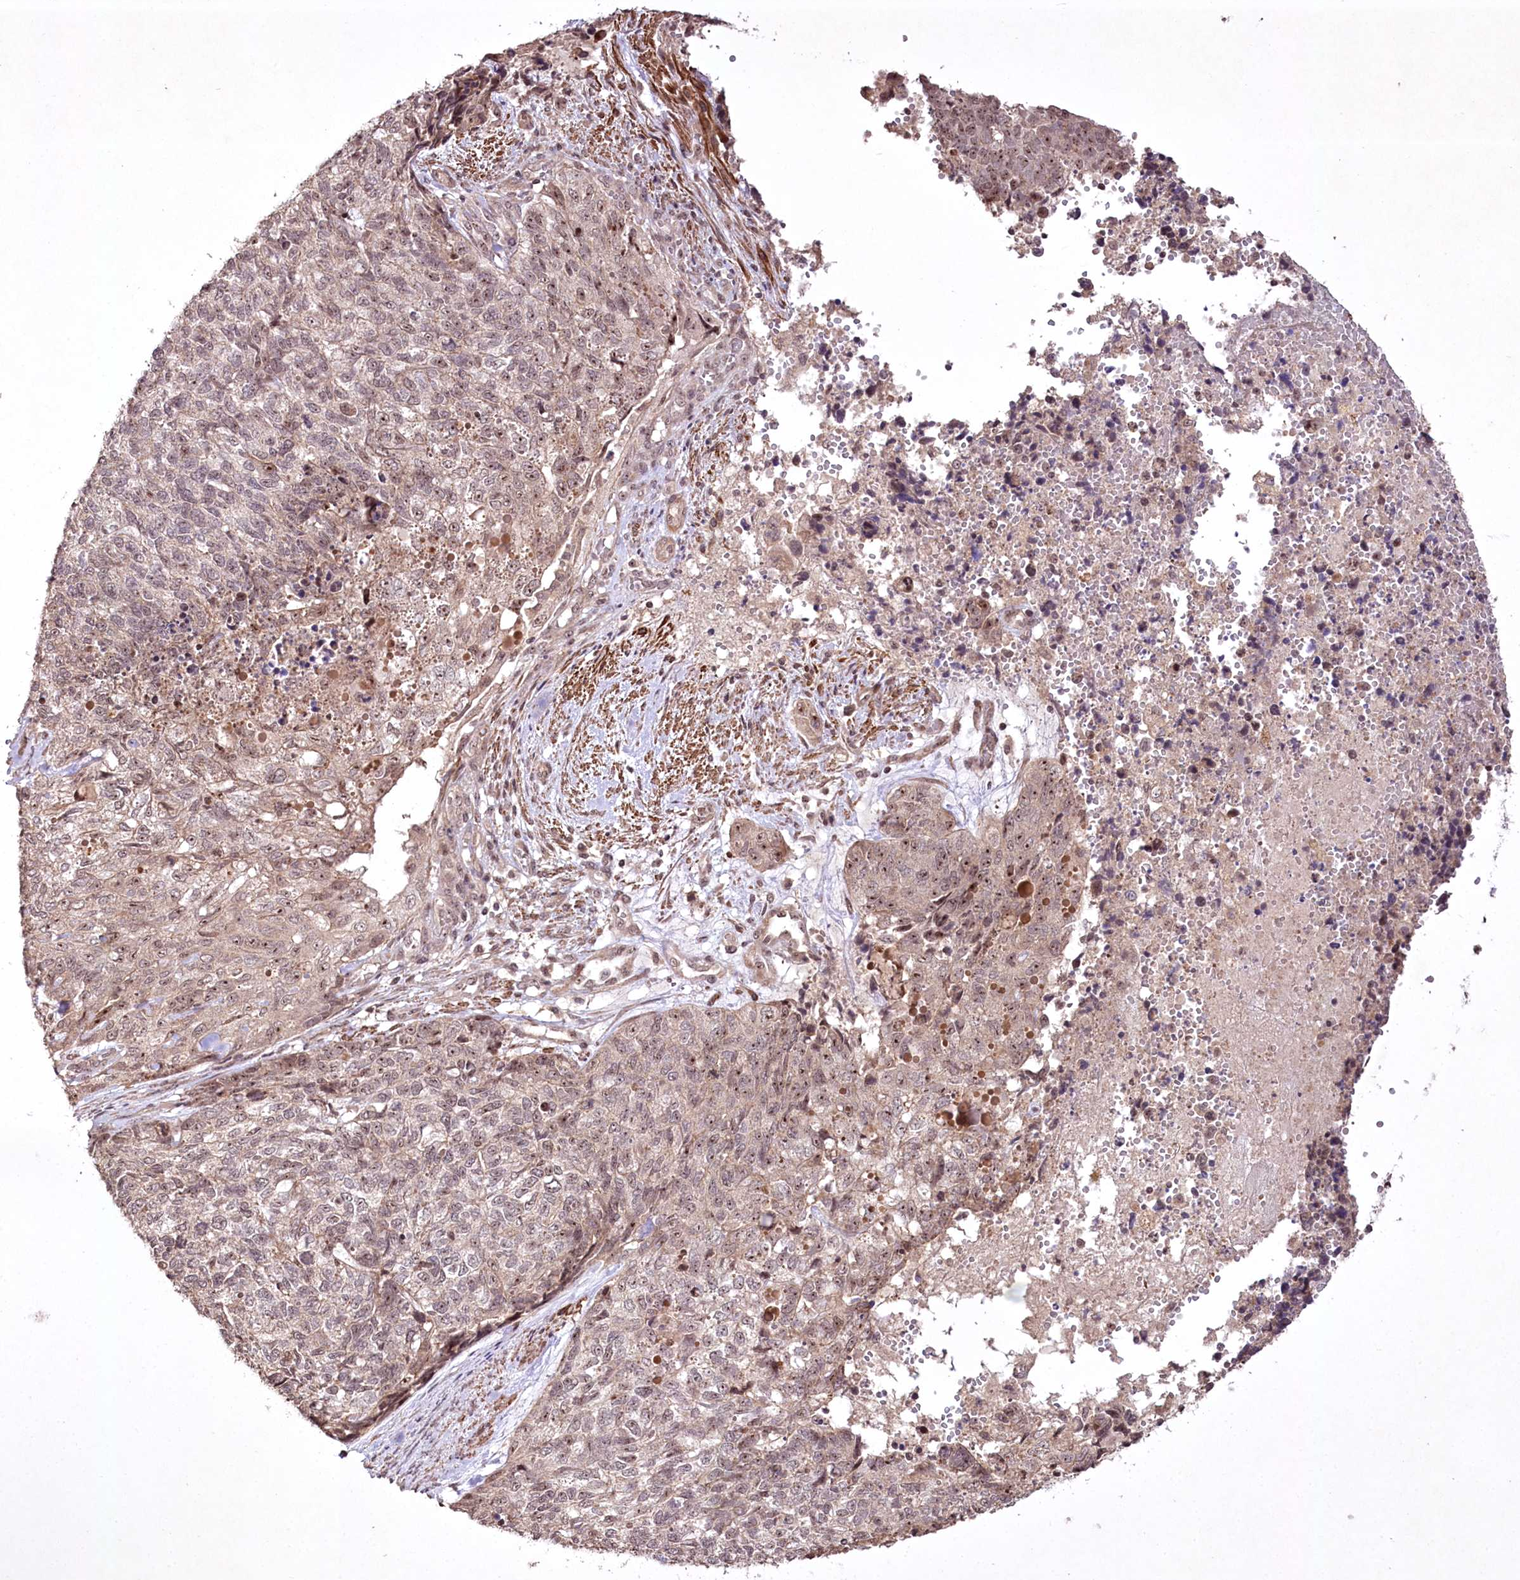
{"staining": {"intensity": "weak", "quantity": "25%-75%", "location": "nuclear"}, "tissue": "cervical cancer", "cell_type": "Tumor cells", "image_type": "cancer", "snomed": [{"axis": "morphology", "description": "Squamous cell carcinoma, NOS"}, {"axis": "topography", "description": "Cervix"}], "caption": "Squamous cell carcinoma (cervical) was stained to show a protein in brown. There is low levels of weak nuclear staining in about 25%-75% of tumor cells. (brown staining indicates protein expression, while blue staining denotes nuclei).", "gene": "CCDC59", "patient": {"sex": "female", "age": 63}}